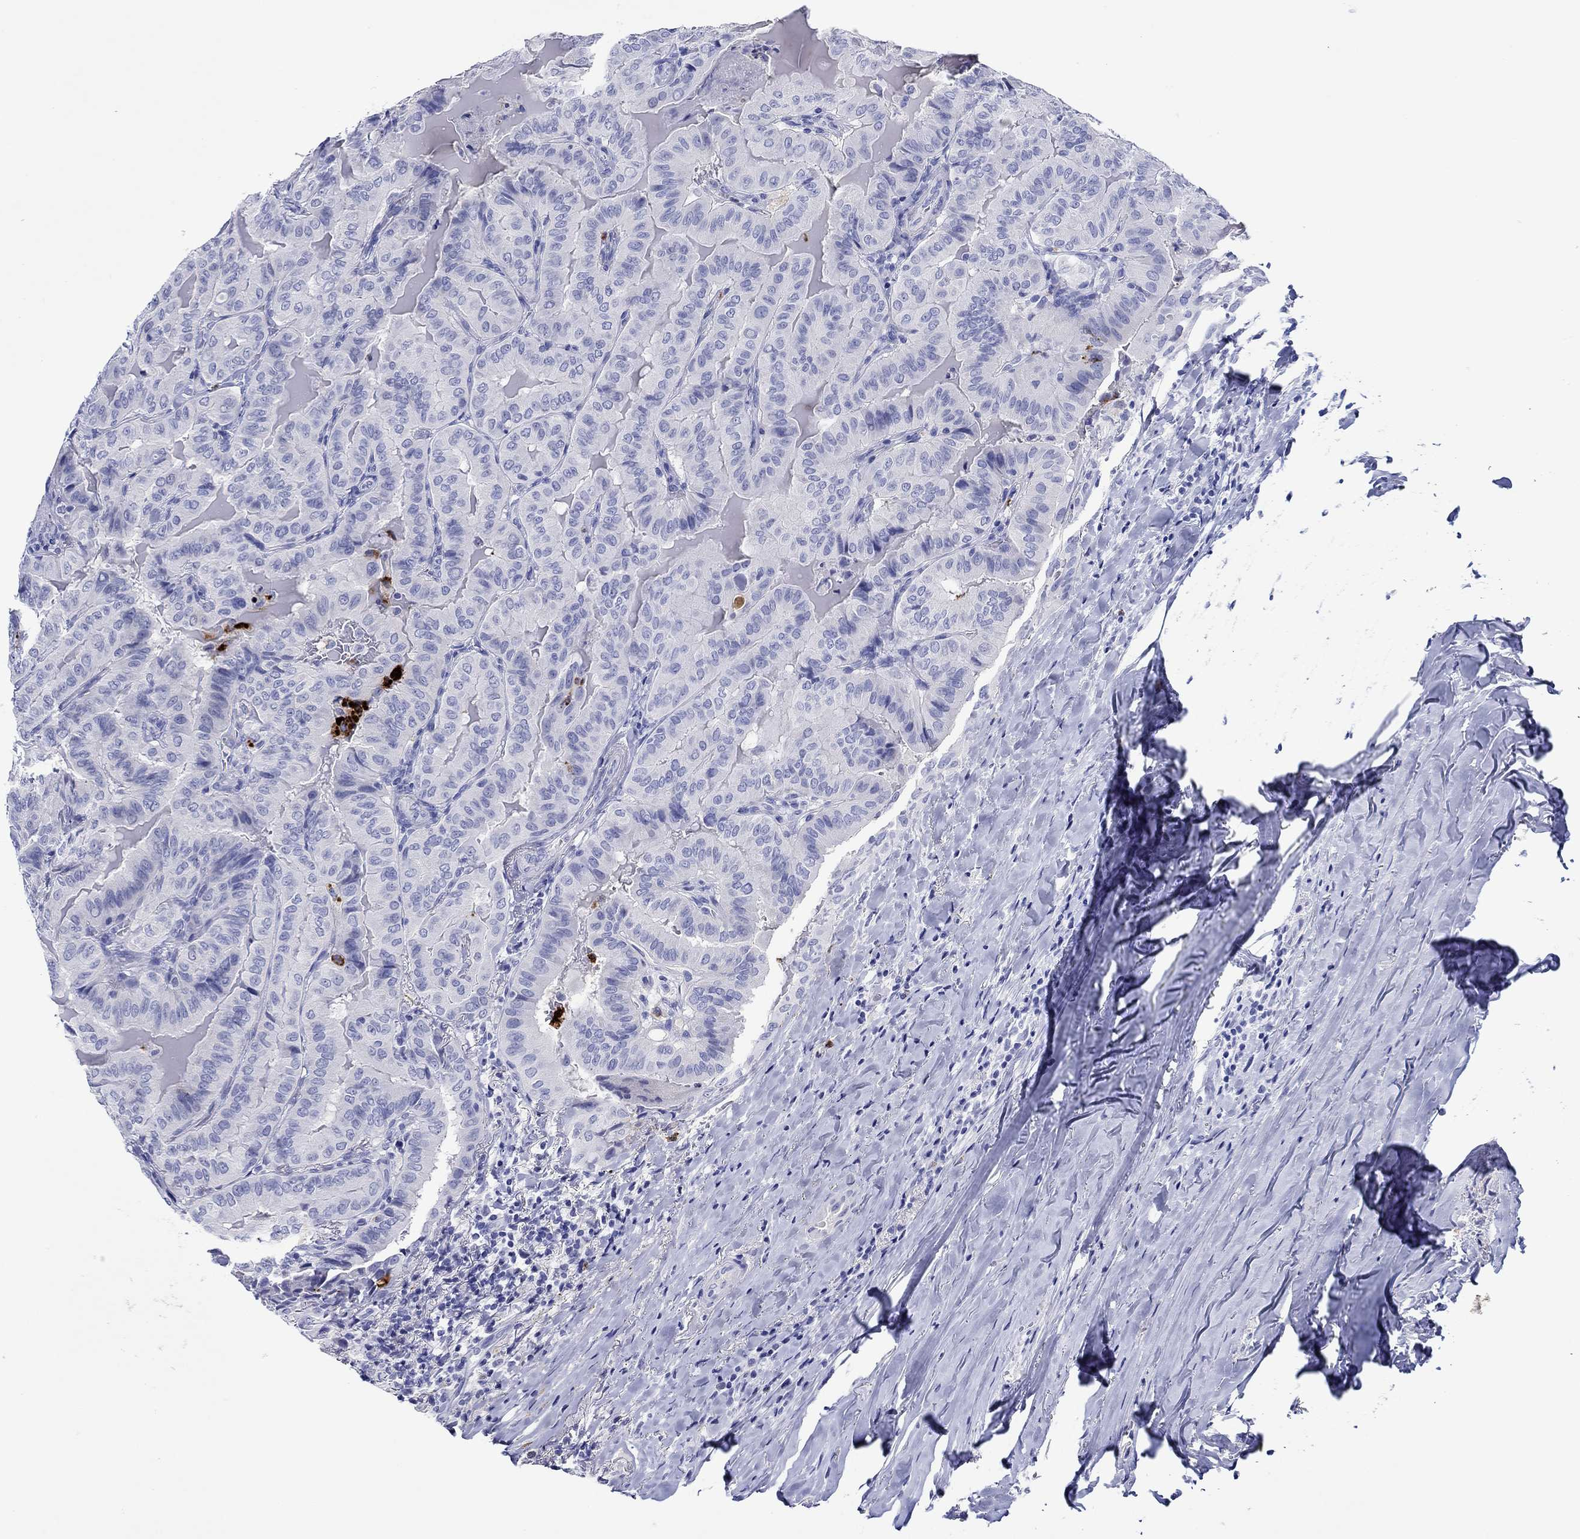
{"staining": {"intensity": "negative", "quantity": "none", "location": "none"}, "tissue": "thyroid cancer", "cell_type": "Tumor cells", "image_type": "cancer", "snomed": [{"axis": "morphology", "description": "Papillary adenocarcinoma, NOS"}, {"axis": "topography", "description": "Thyroid gland"}], "caption": "Immunohistochemistry (IHC) photomicrograph of human thyroid cancer stained for a protein (brown), which exhibits no expression in tumor cells.", "gene": "EPX", "patient": {"sex": "female", "age": 68}}